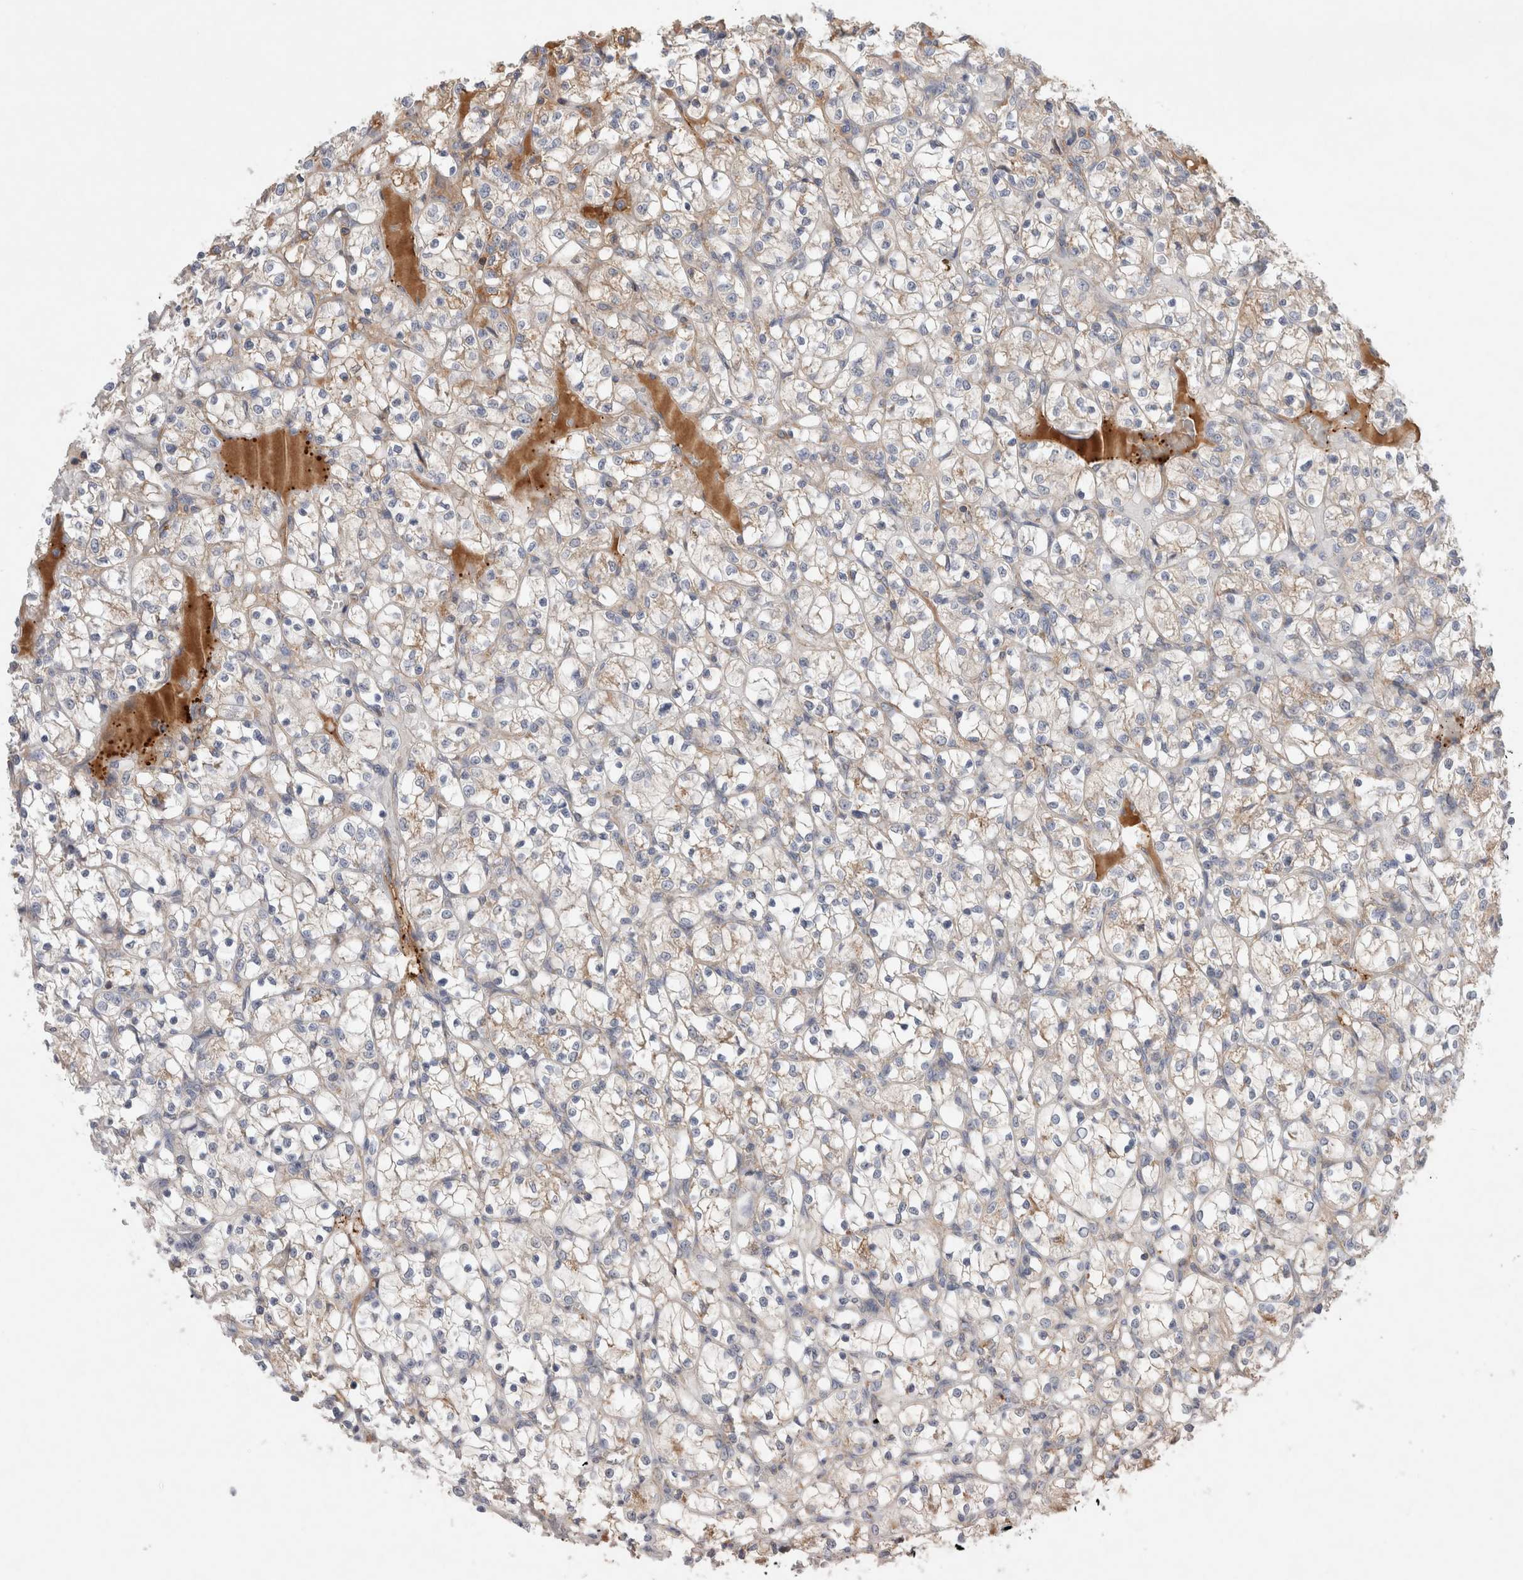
{"staining": {"intensity": "weak", "quantity": "25%-75%", "location": "cytoplasmic/membranous"}, "tissue": "renal cancer", "cell_type": "Tumor cells", "image_type": "cancer", "snomed": [{"axis": "morphology", "description": "Adenocarcinoma, NOS"}, {"axis": "topography", "description": "Kidney"}], "caption": "Immunohistochemistry of renal cancer demonstrates low levels of weak cytoplasmic/membranous staining in approximately 25%-75% of tumor cells.", "gene": "MRPS28", "patient": {"sex": "female", "age": 69}}